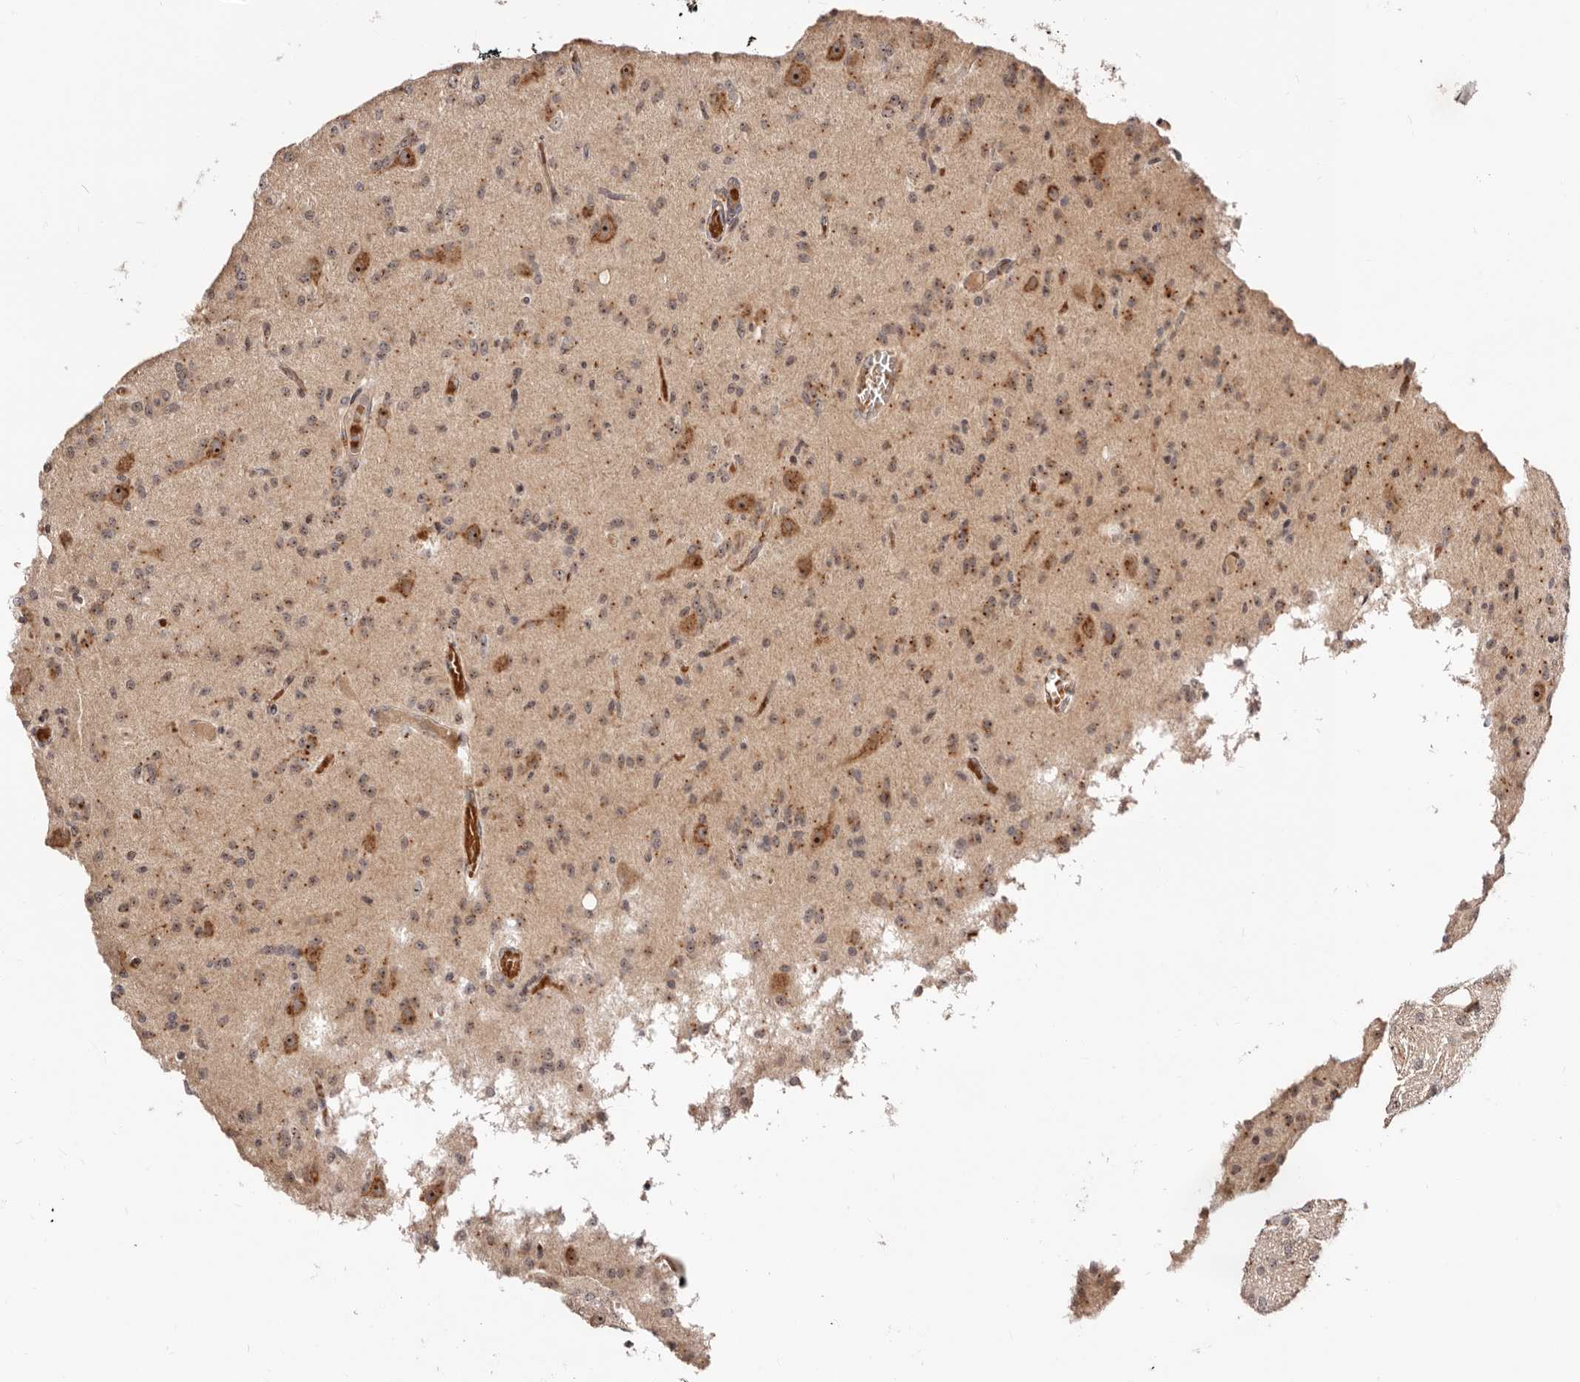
{"staining": {"intensity": "moderate", "quantity": ">75%", "location": "nuclear"}, "tissue": "glioma", "cell_type": "Tumor cells", "image_type": "cancer", "snomed": [{"axis": "morphology", "description": "Glioma, malignant, High grade"}, {"axis": "topography", "description": "Brain"}], "caption": "Protein expression analysis of human malignant glioma (high-grade) reveals moderate nuclear staining in about >75% of tumor cells.", "gene": "APOL6", "patient": {"sex": "female", "age": 59}}